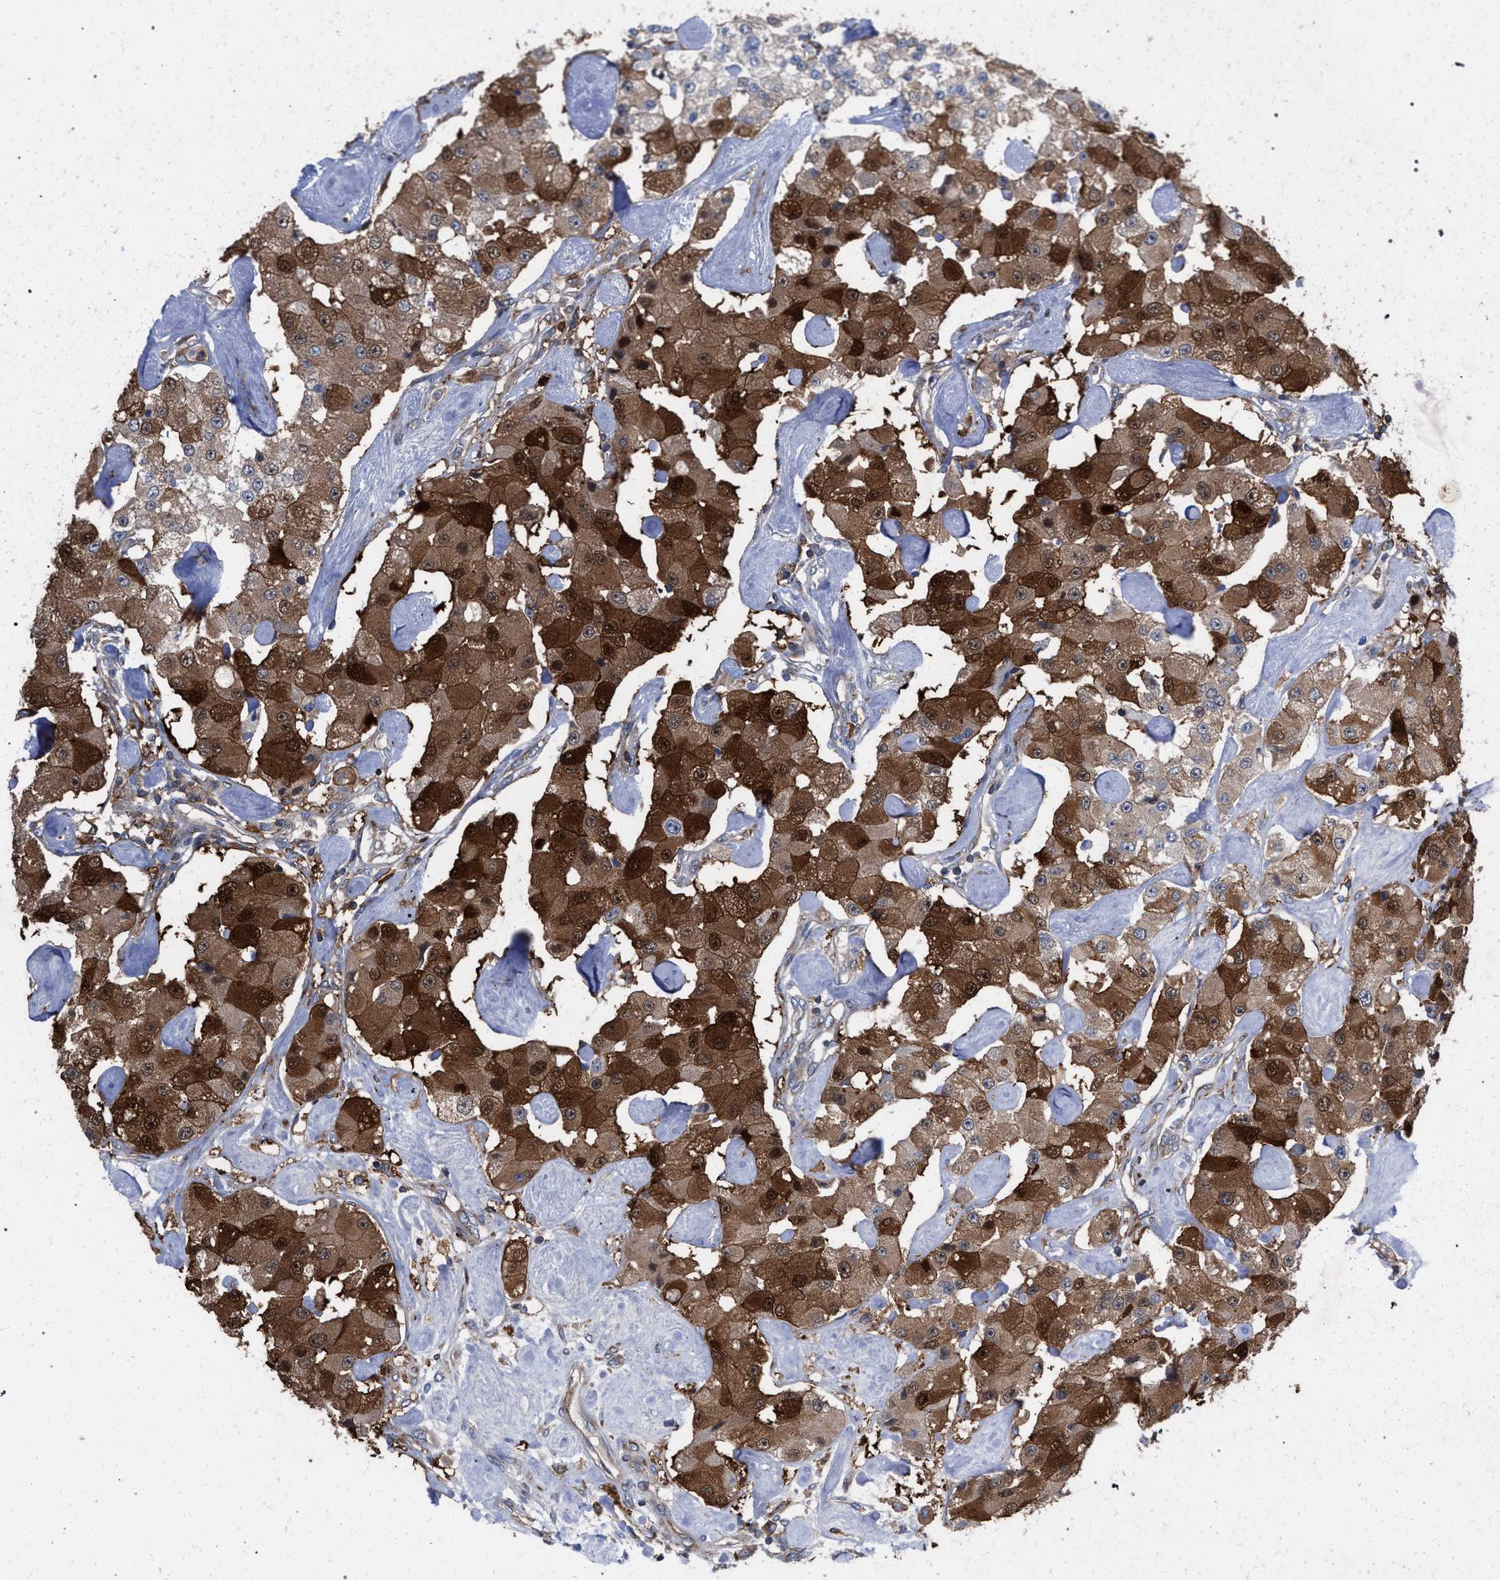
{"staining": {"intensity": "strong", "quantity": ">75%", "location": "cytoplasmic/membranous"}, "tissue": "carcinoid", "cell_type": "Tumor cells", "image_type": "cancer", "snomed": [{"axis": "morphology", "description": "Carcinoid, malignant, NOS"}, {"axis": "topography", "description": "Pancreas"}], "caption": "Protein analysis of malignant carcinoid tissue reveals strong cytoplasmic/membranous staining in approximately >75% of tumor cells.", "gene": "CDR2L", "patient": {"sex": "male", "age": 41}}